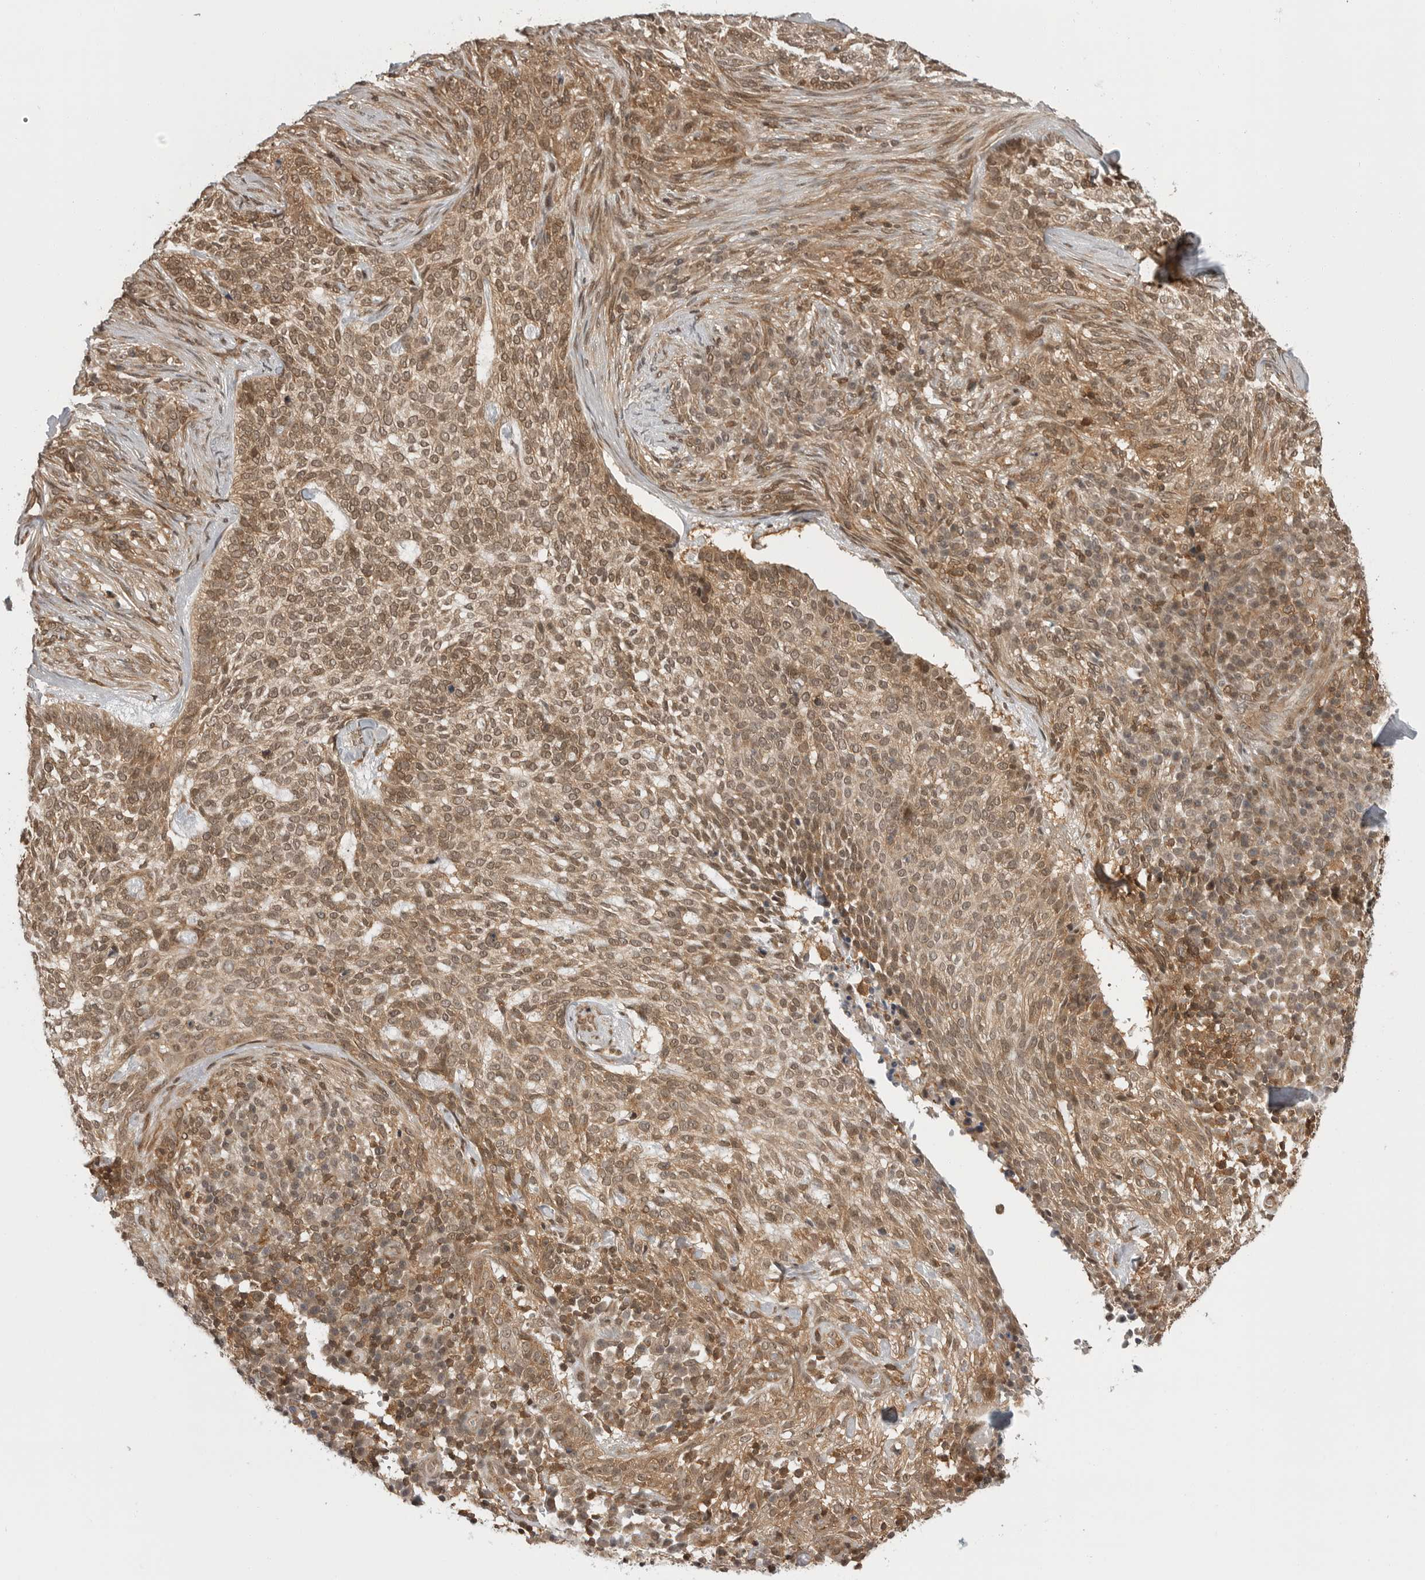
{"staining": {"intensity": "moderate", "quantity": ">75%", "location": "cytoplasmic/membranous,nuclear"}, "tissue": "skin cancer", "cell_type": "Tumor cells", "image_type": "cancer", "snomed": [{"axis": "morphology", "description": "Basal cell carcinoma"}, {"axis": "topography", "description": "Skin"}], "caption": "Immunohistochemical staining of skin basal cell carcinoma displays moderate cytoplasmic/membranous and nuclear protein positivity in about >75% of tumor cells. Nuclei are stained in blue.", "gene": "SZRD1", "patient": {"sex": "female", "age": 64}}